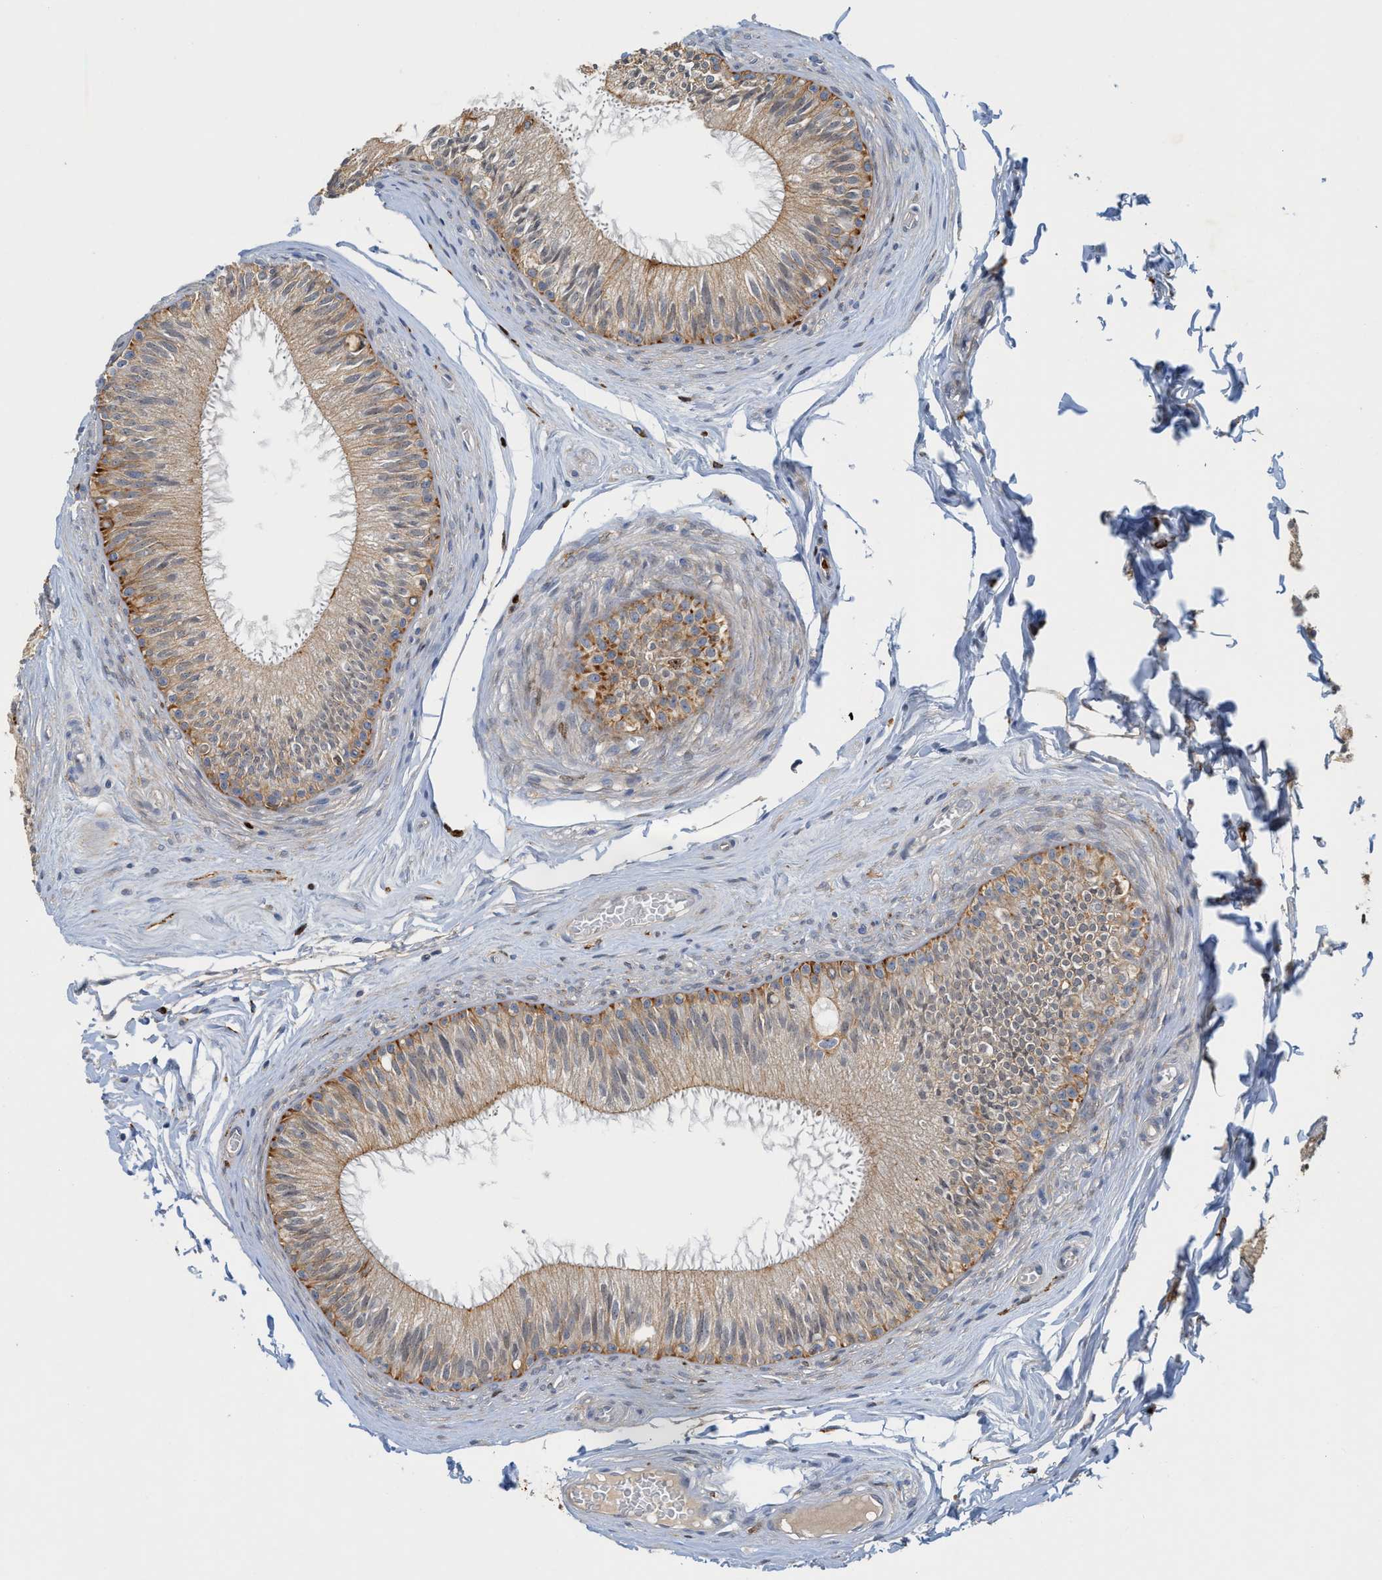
{"staining": {"intensity": "moderate", "quantity": ">75%", "location": "cytoplasmic/membranous"}, "tissue": "epididymis", "cell_type": "Glandular cells", "image_type": "normal", "snomed": [{"axis": "morphology", "description": "Normal tissue, NOS"}, {"axis": "topography", "description": "Testis"}, {"axis": "topography", "description": "Epididymis"}], "caption": "IHC of normal human epididymis displays medium levels of moderate cytoplasmic/membranous positivity in about >75% of glandular cells. The staining was performed using DAB (3,3'-diaminobenzidine), with brown indicating positive protein expression. Nuclei are stained blue with hematoxylin.", "gene": "SH3D19", "patient": {"sex": "male", "age": 36}}